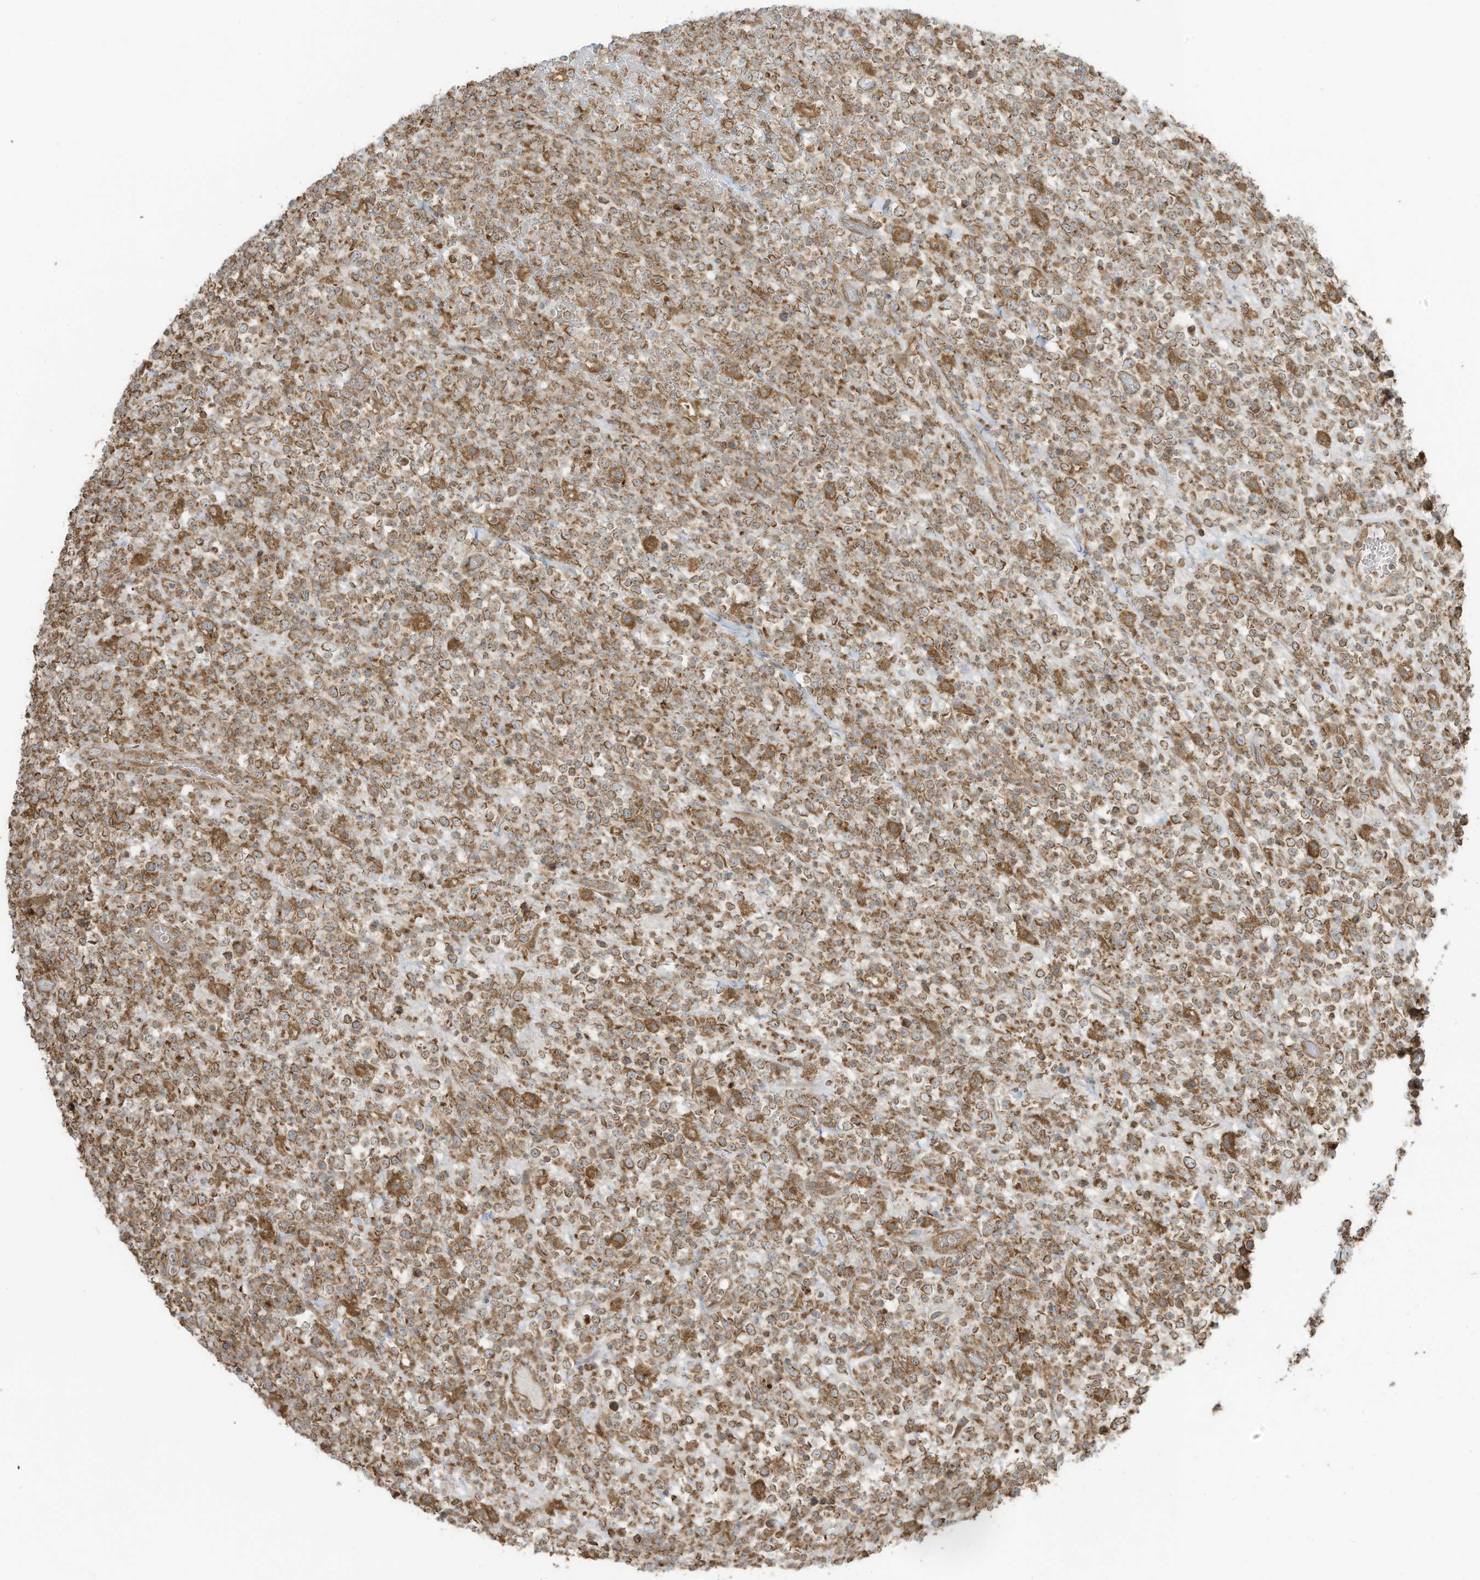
{"staining": {"intensity": "moderate", "quantity": ">75%", "location": "cytoplasmic/membranous"}, "tissue": "lymphoma", "cell_type": "Tumor cells", "image_type": "cancer", "snomed": [{"axis": "morphology", "description": "Malignant lymphoma, non-Hodgkin's type, High grade"}, {"axis": "topography", "description": "Colon"}], "caption": "Protein expression analysis of lymphoma shows moderate cytoplasmic/membranous expression in about >75% of tumor cells.", "gene": "CGAS", "patient": {"sex": "female", "age": 53}}